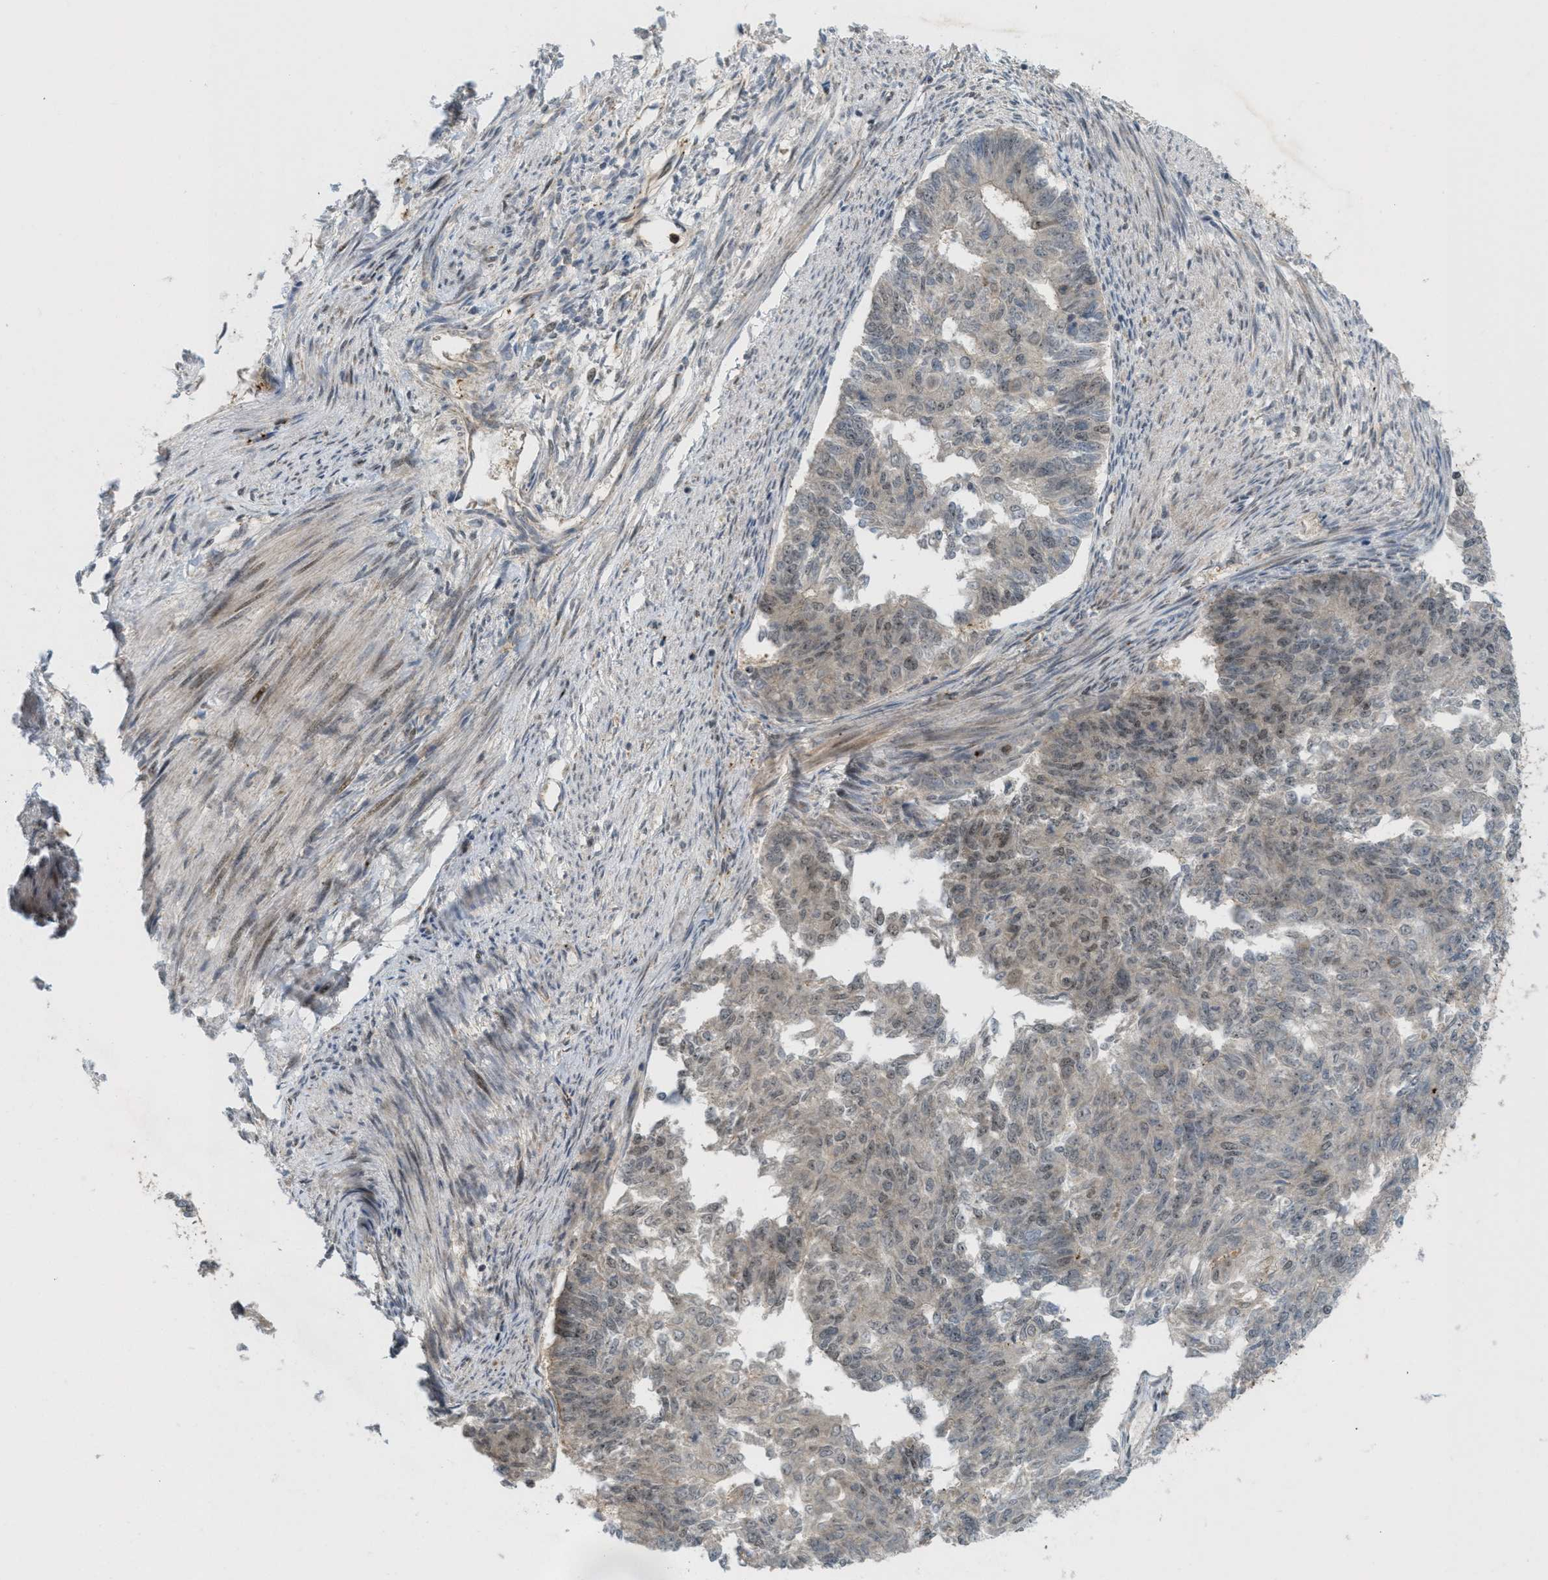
{"staining": {"intensity": "weak", "quantity": "25%-75%", "location": "cytoplasmic/membranous,nuclear"}, "tissue": "endometrial cancer", "cell_type": "Tumor cells", "image_type": "cancer", "snomed": [{"axis": "morphology", "description": "Adenocarcinoma, NOS"}, {"axis": "topography", "description": "Endometrium"}], "caption": "Endometrial adenocarcinoma stained with a brown dye demonstrates weak cytoplasmic/membranous and nuclear positive expression in approximately 25%-75% of tumor cells.", "gene": "TLK1", "patient": {"sex": "female", "age": 32}}